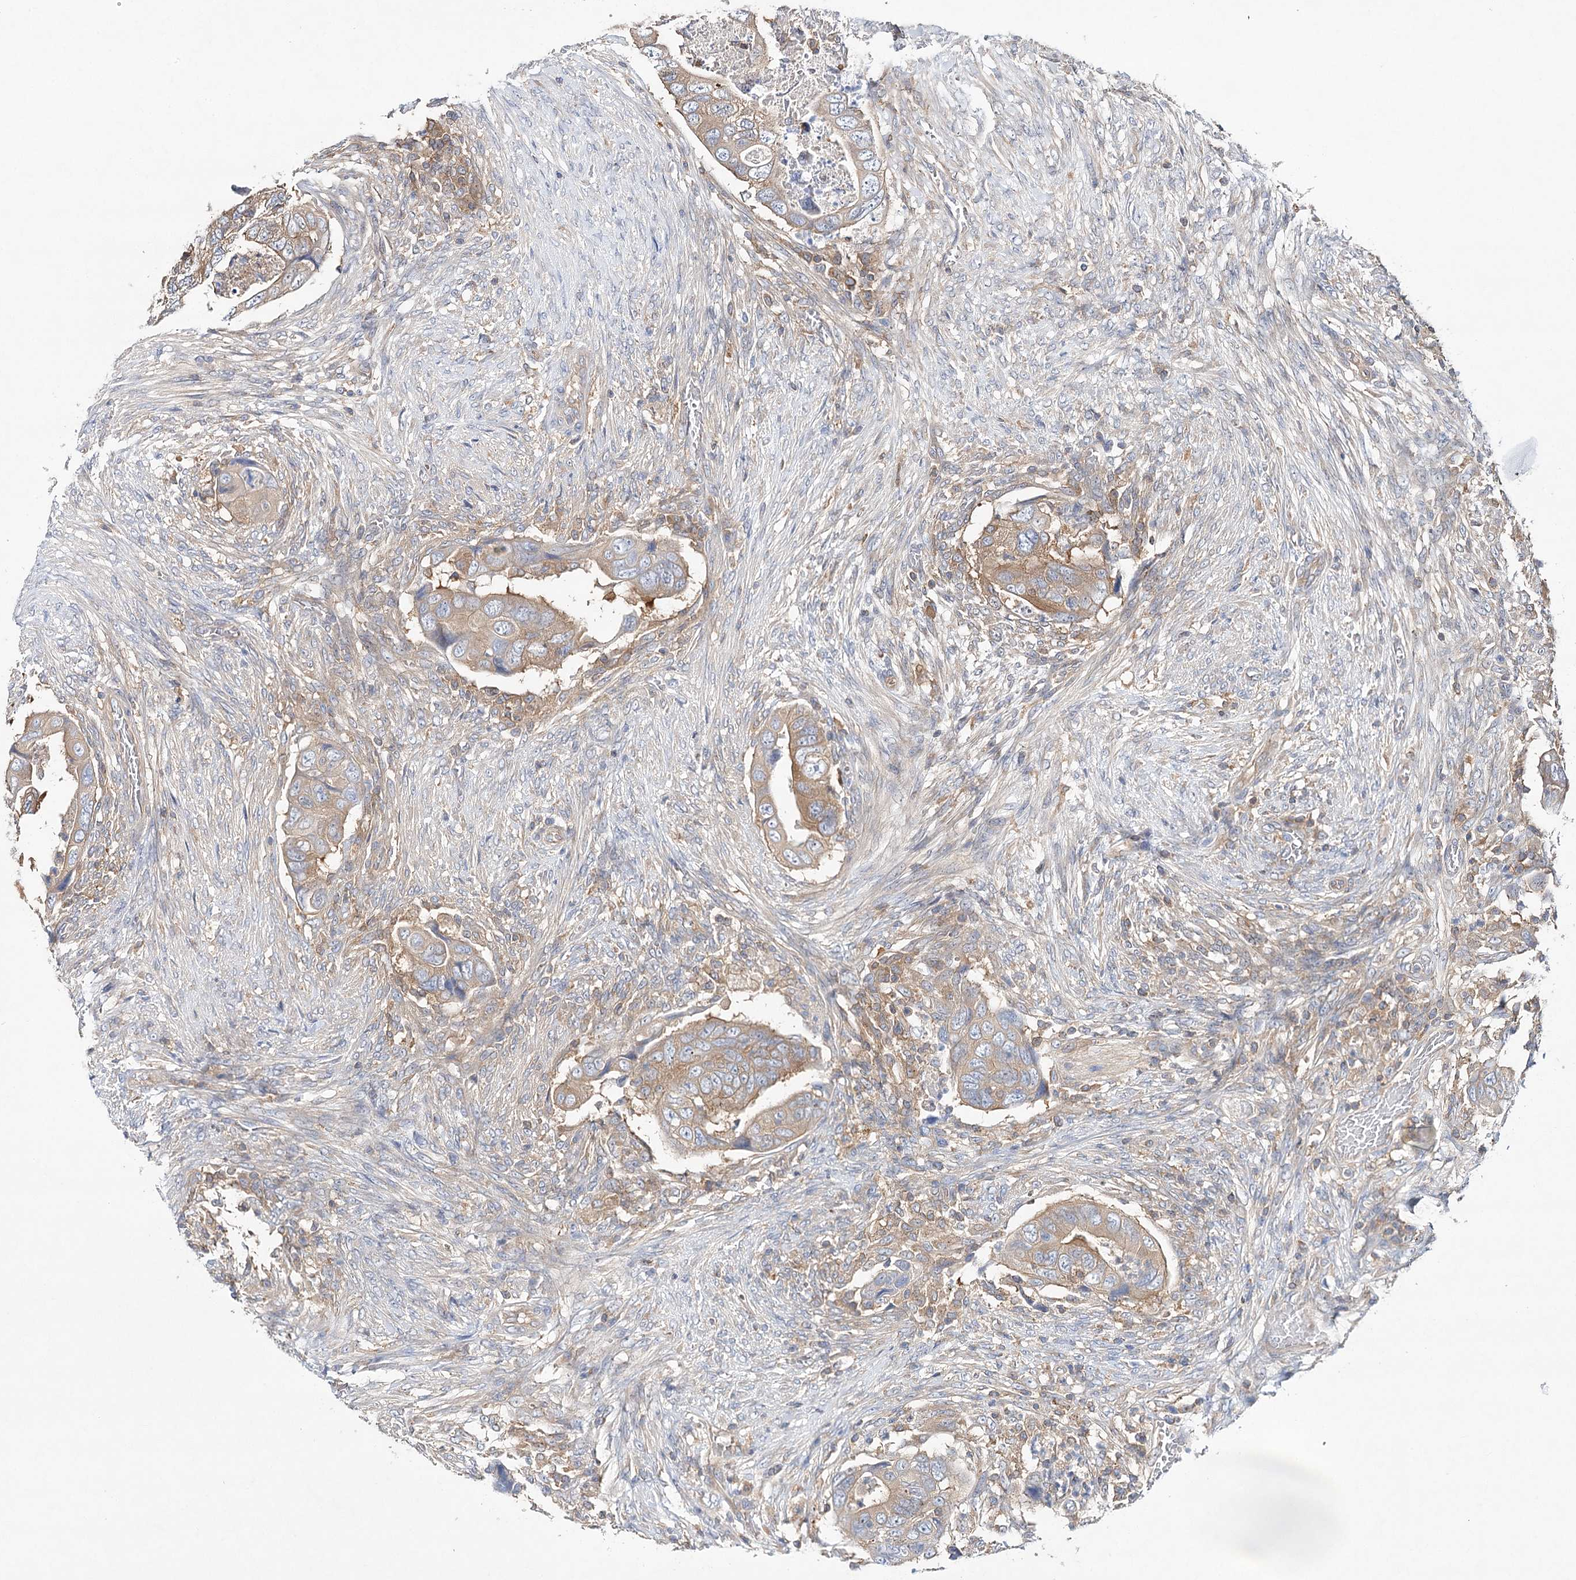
{"staining": {"intensity": "moderate", "quantity": ">75%", "location": "cytoplasmic/membranous"}, "tissue": "colorectal cancer", "cell_type": "Tumor cells", "image_type": "cancer", "snomed": [{"axis": "morphology", "description": "Adenocarcinoma, NOS"}, {"axis": "topography", "description": "Rectum"}], "caption": "There is medium levels of moderate cytoplasmic/membranous expression in tumor cells of colorectal cancer (adenocarcinoma), as demonstrated by immunohistochemical staining (brown color).", "gene": "ABRAXAS2", "patient": {"sex": "male", "age": 63}}